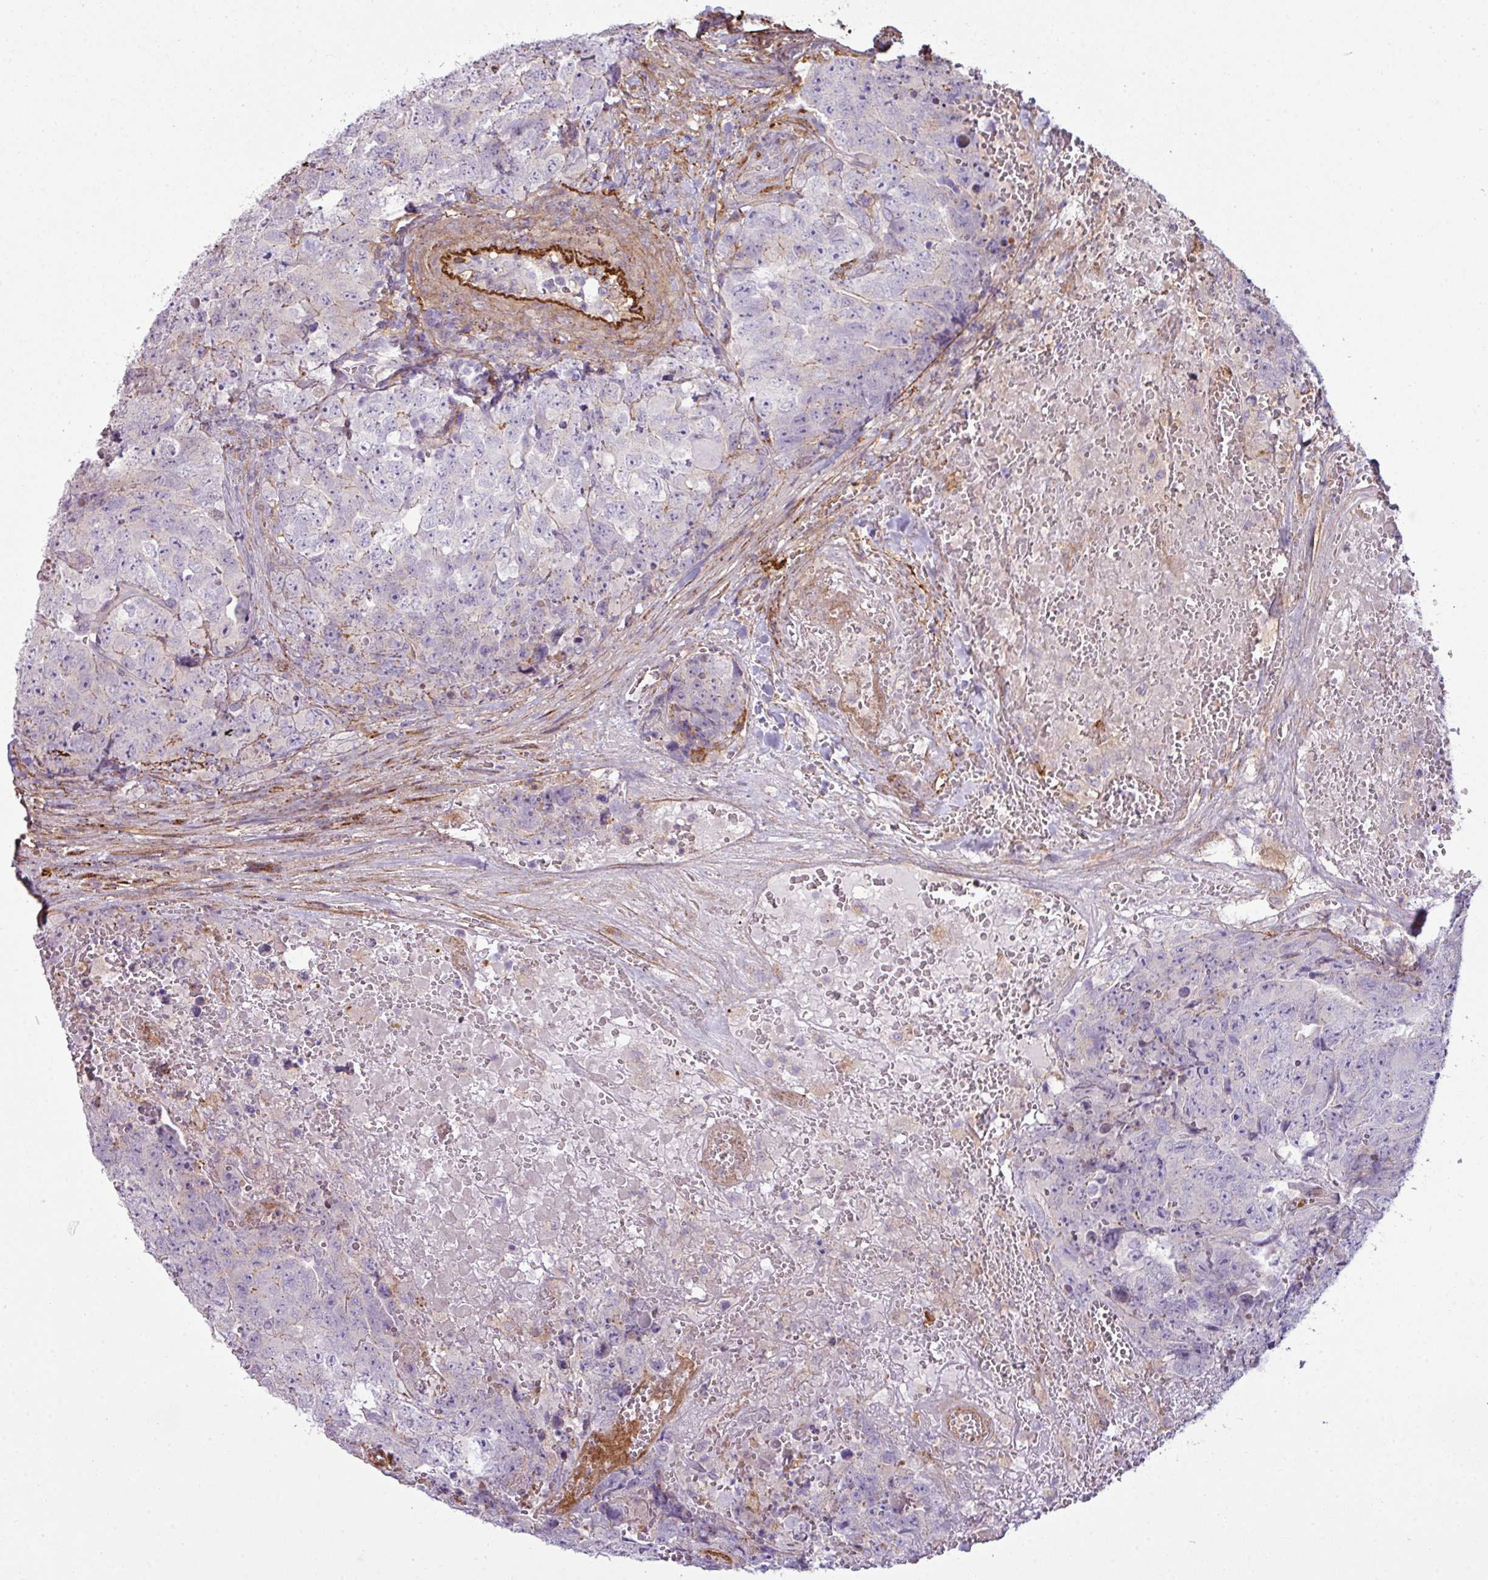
{"staining": {"intensity": "negative", "quantity": "none", "location": "none"}, "tissue": "testis cancer", "cell_type": "Tumor cells", "image_type": "cancer", "snomed": [{"axis": "morphology", "description": "Seminoma, NOS"}, {"axis": "morphology", "description": "Teratoma, malignant, NOS"}, {"axis": "topography", "description": "Testis"}], "caption": "Tumor cells show no significant protein staining in testis cancer (teratoma (malignant)).", "gene": "COL8A1", "patient": {"sex": "male", "age": 34}}